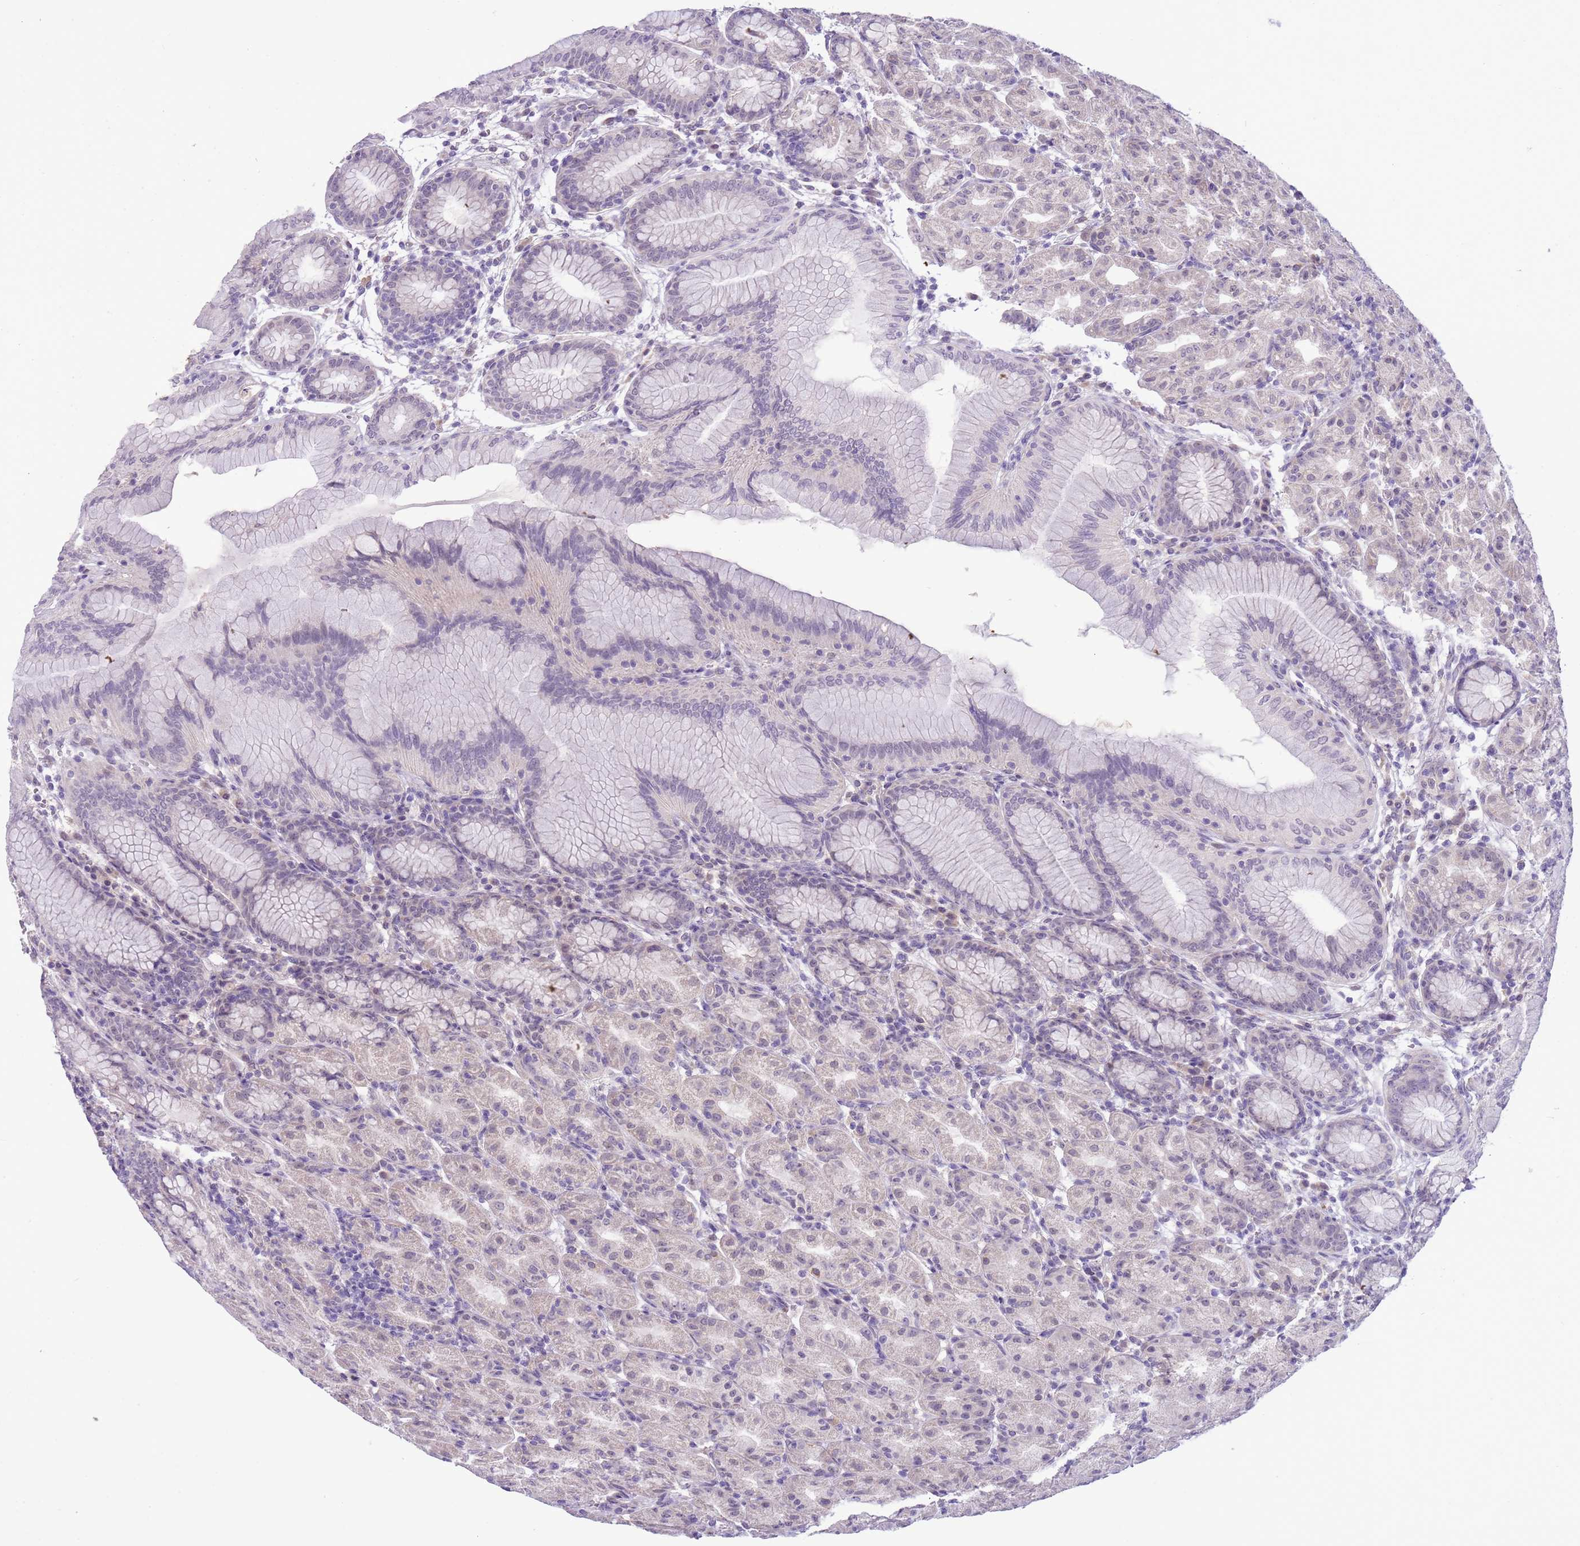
{"staining": {"intensity": "weak", "quantity": "25%-75%", "location": "cytoplasmic/membranous,nuclear"}, "tissue": "stomach", "cell_type": "Glandular cells", "image_type": "normal", "snomed": [{"axis": "morphology", "description": "Normal tissue, NOS"}, {"axis": "topography", "description": "Stomach"}], "caption": "Immunohistochemistry (IHC) image of normal stomach: human stomach stained using IHC reveals low levels of weak protein expression localized specifically in the cytoplasmic/membranous,nuclear of glandular cells, appearing as a cytoplasmic/membranous,nuclear brown color.", "gene": "FAM120C", "patient": {"sex": "female", "age": 79}}